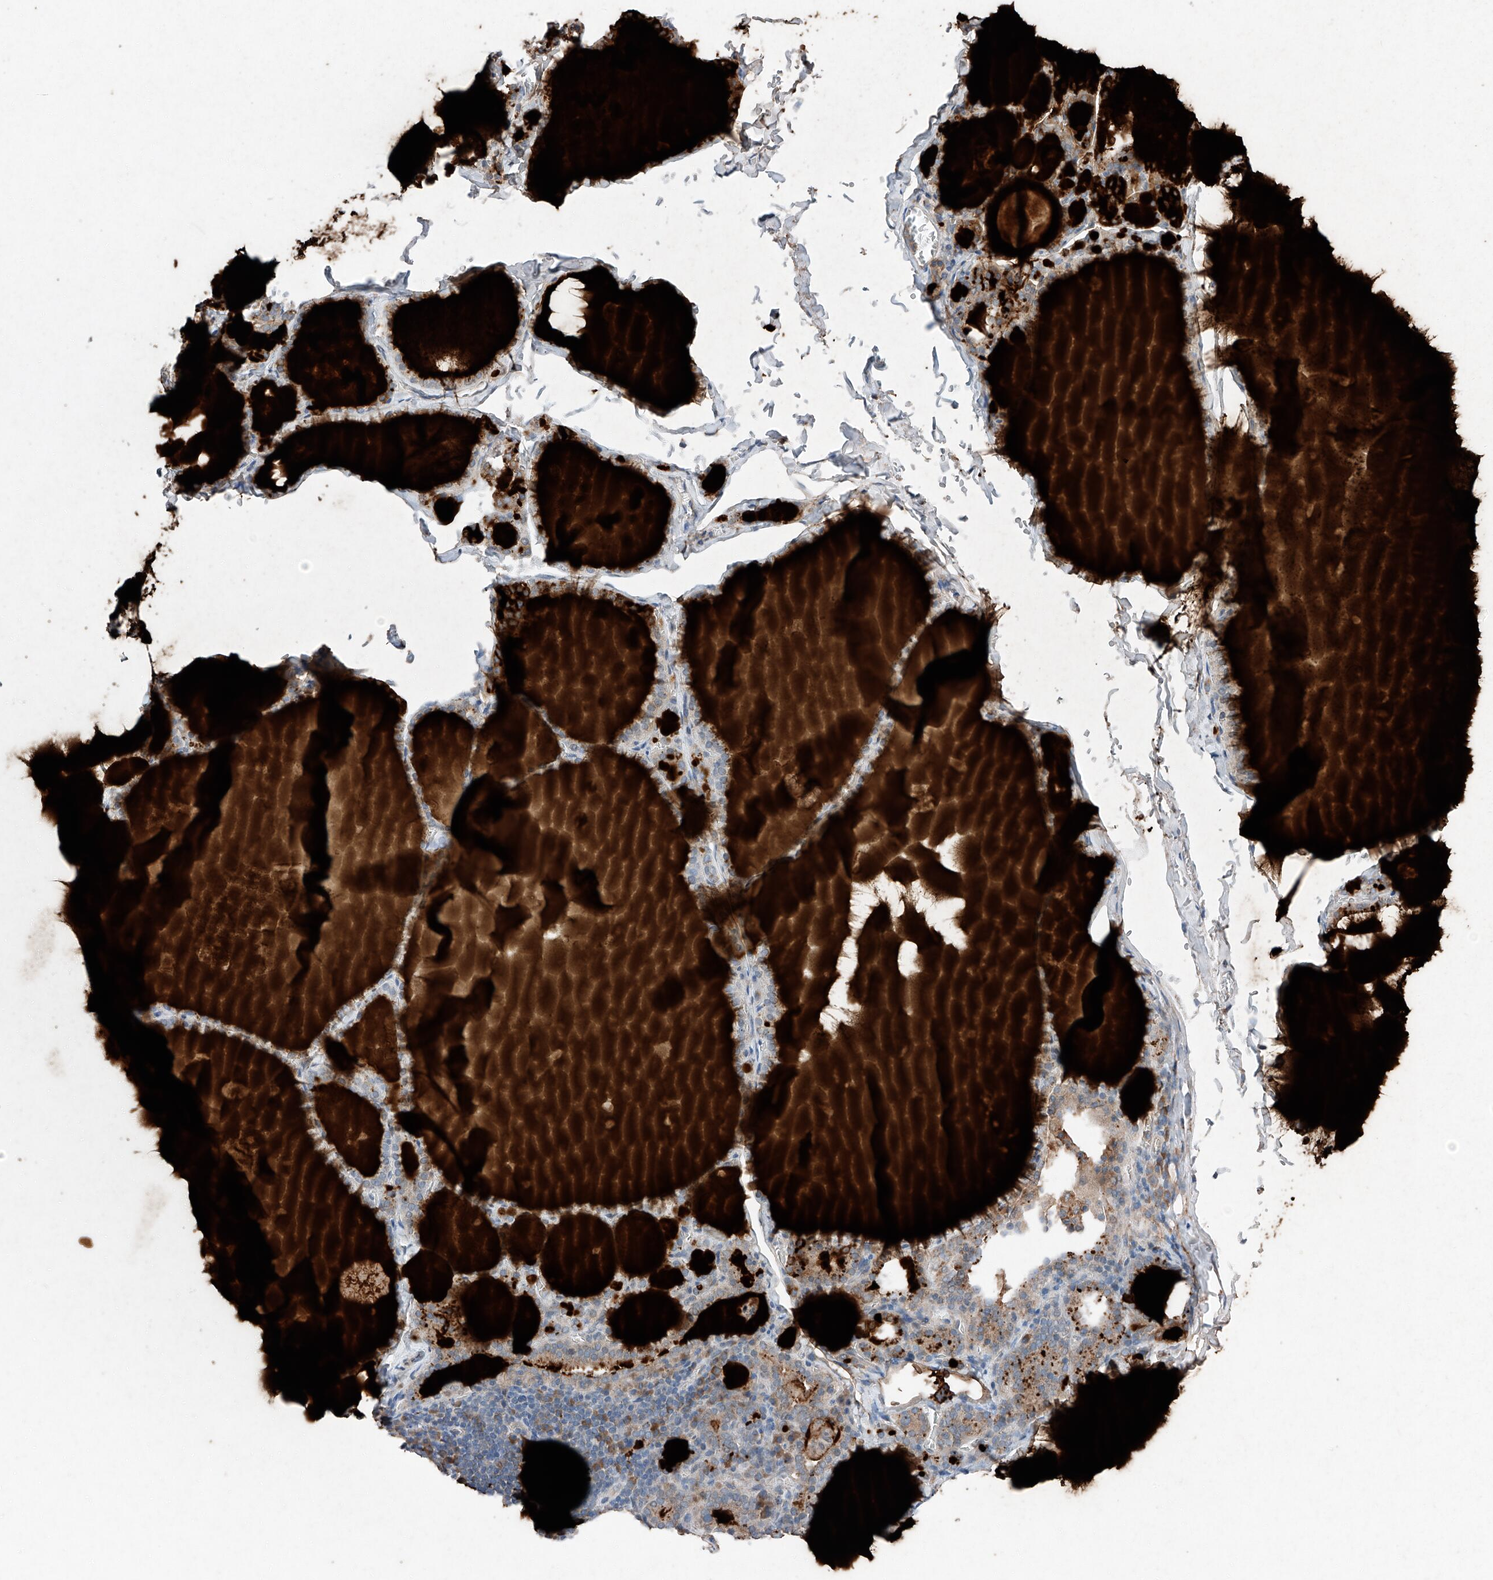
{"staining": {"intensity": "moderate", "quantity": "<25%", "location": "cytoplasmic/membranous"}, "tissue": "thyroid gland", "cell_type": "Glandular cells", "image_type": "normal", "snomed": [{"axis": "morphology", "description": "Normal tissue, NOS"}, {"axis": "topography", "description": "Thyroid gland"}], "caption": "IHC (DAB) staining of normal human thyroid gland shows moderate cytoplasmic/membranous protein positivity in about <25% of glandular cells. The staining is performed using DAB brown chromogen to label protein expression. The nuclei are counter-stained blue using hematoxylin.", "gene": "RUSC1", "patient": {"sex": "male", "age": 56}}